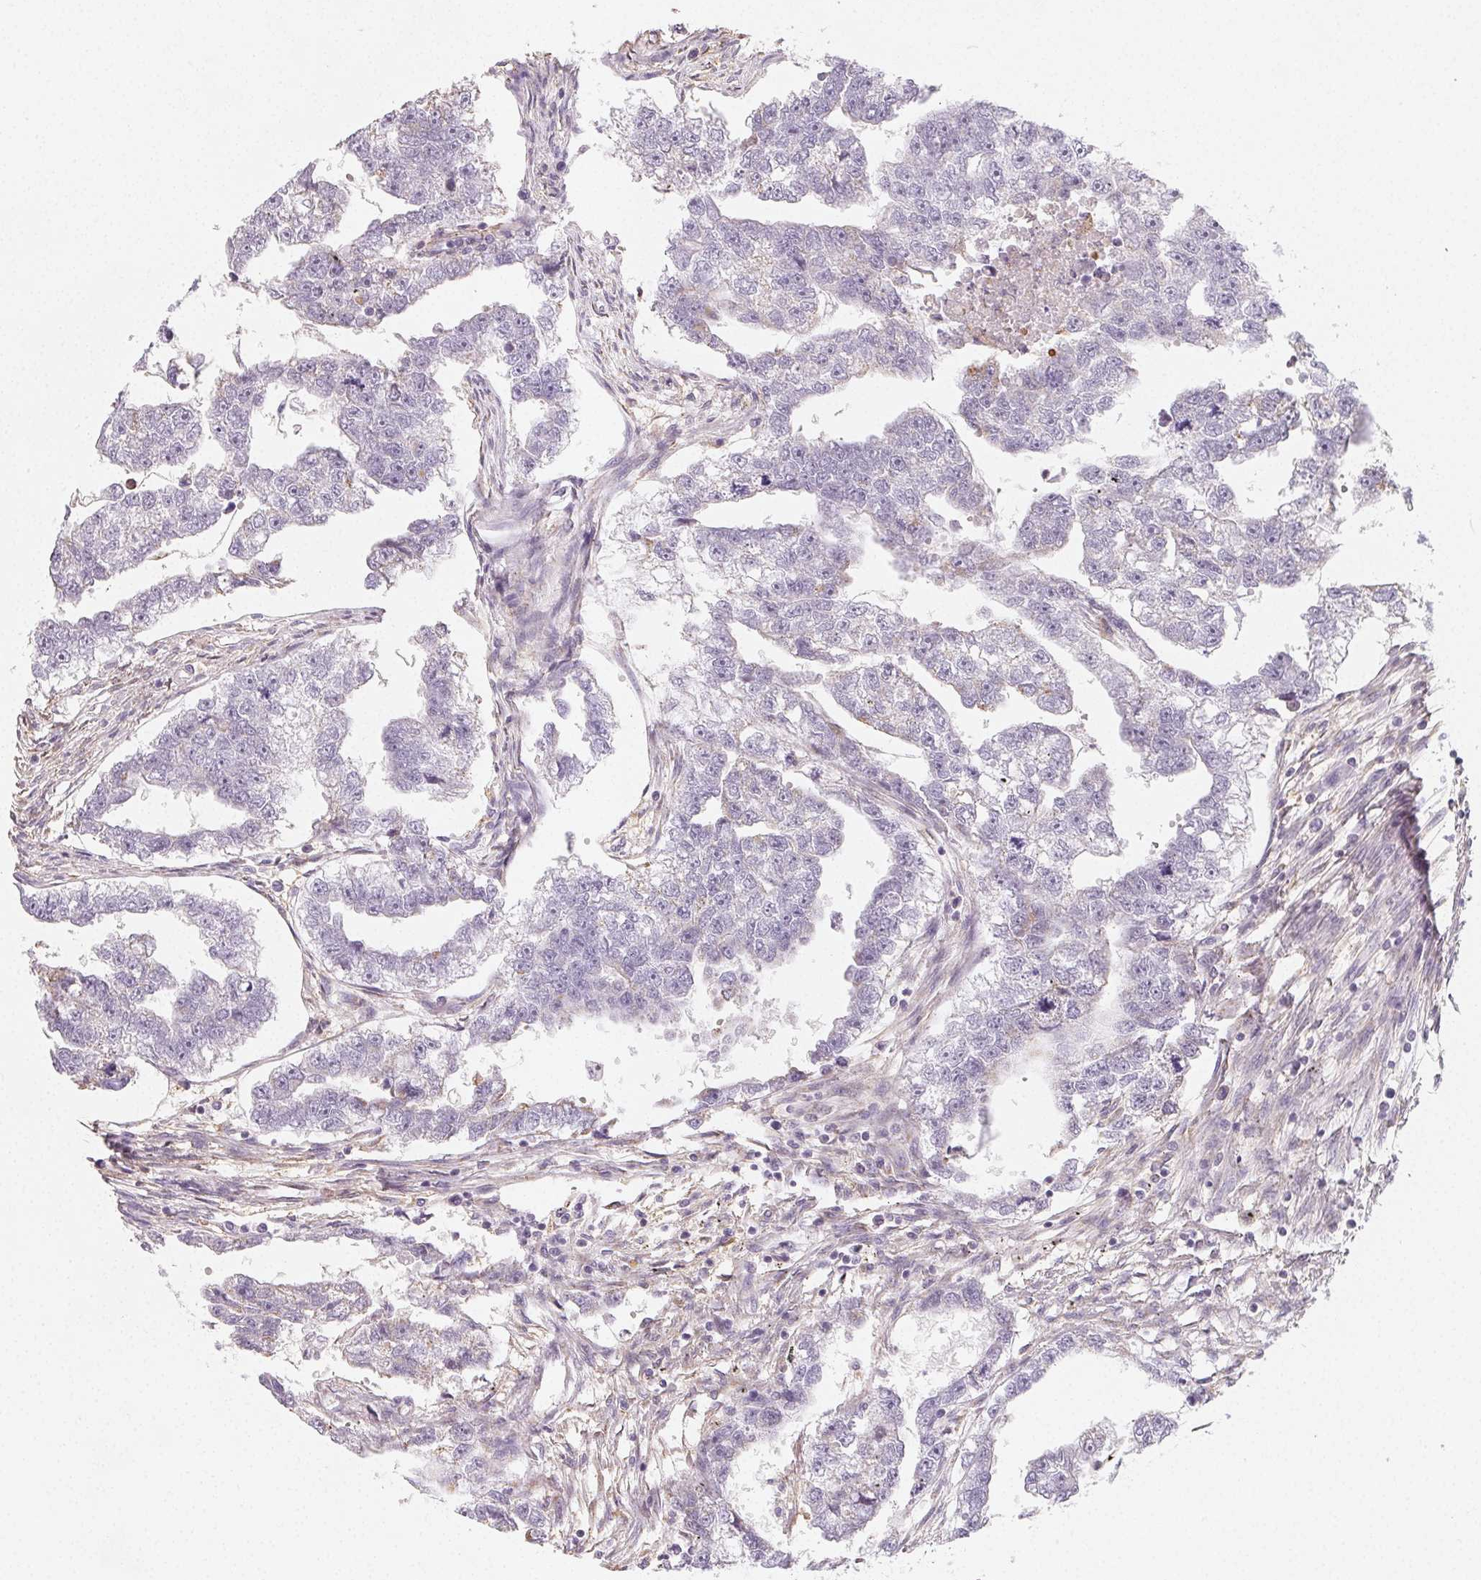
{"staining": {"intensity": "negative", "quantity": "none", "location": "none"}, "tissue": "testis cancer", "cell_type": "Tumor cells", "image_type": "cancer", "snomed": [{"axis": "morphology", "description": "Carcinoma, Embryonal, NOS"}, {"axis": "morphology", "description": "Teratoma, malignant, NOS"}, {"axis": "topography", "description": "Testis"}], "caption": "This photomicrograph is of teratoma (malignant) (testis) stained with immunohistochemistry to label a protein in brown with the nuclei are counter-stained blue. There is no staining in tumor cells.", "gene": "LRRC23", "patient": {"sex": "male", "age": 44}}